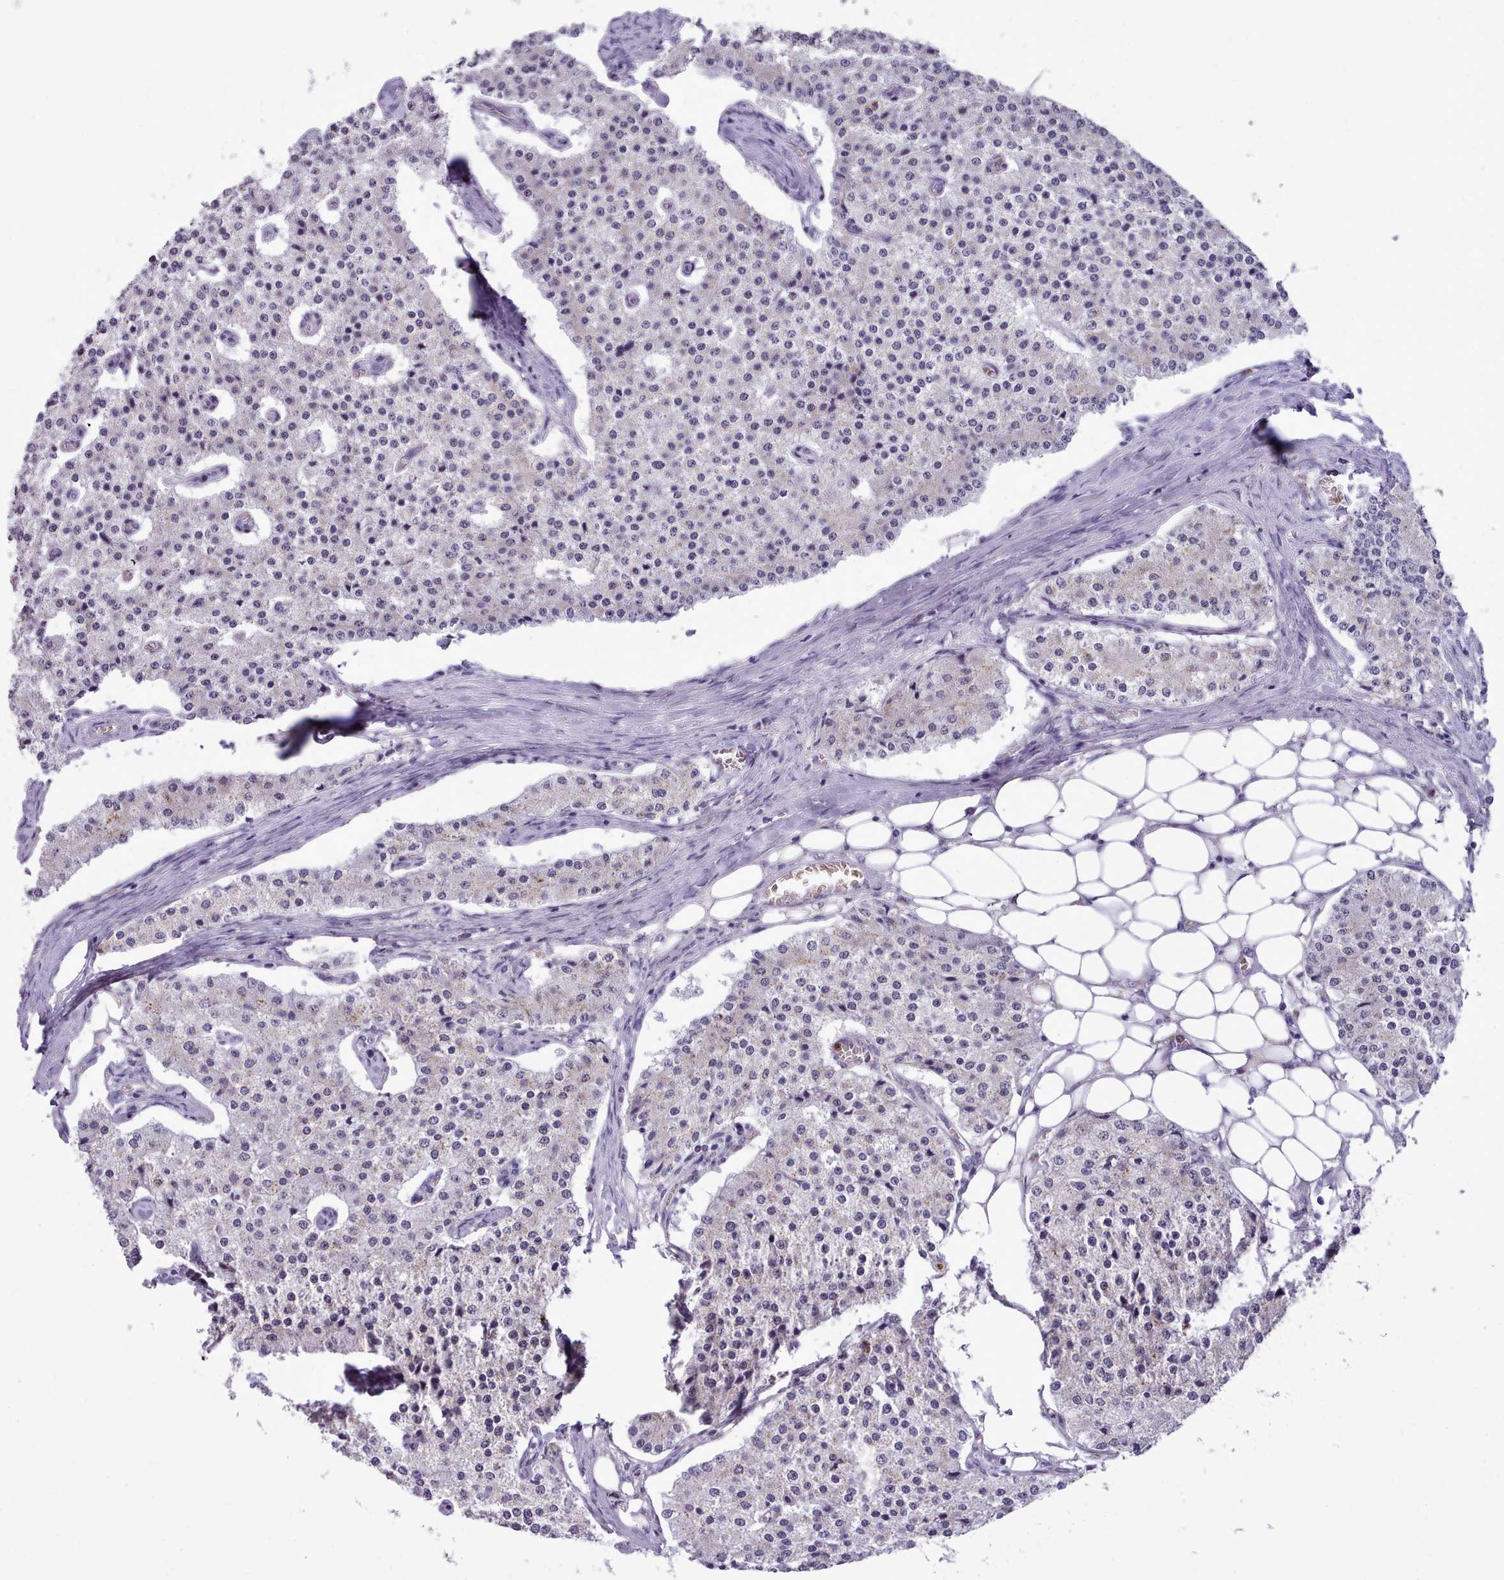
{"staining": {"intensity": "negative", "quantity": "none", "location": "none"}, "tissue": "carcinoid", "cell_type": "Tumor cells", "image_type": "cancer", "snomed": [{"axis": "morphology", "description": "Carcinoid, malignant, NOS"}, {"axis": "topography", "description": "Colon"}], "caption": "This image is of malignant carcinoid stained with IHC to label a protein in brown with the nuclei are counter-stained blue. There is no positivity in tumor cells.", "gene": "KCTD16", "patient": {"sex": "female", "age": 52}}